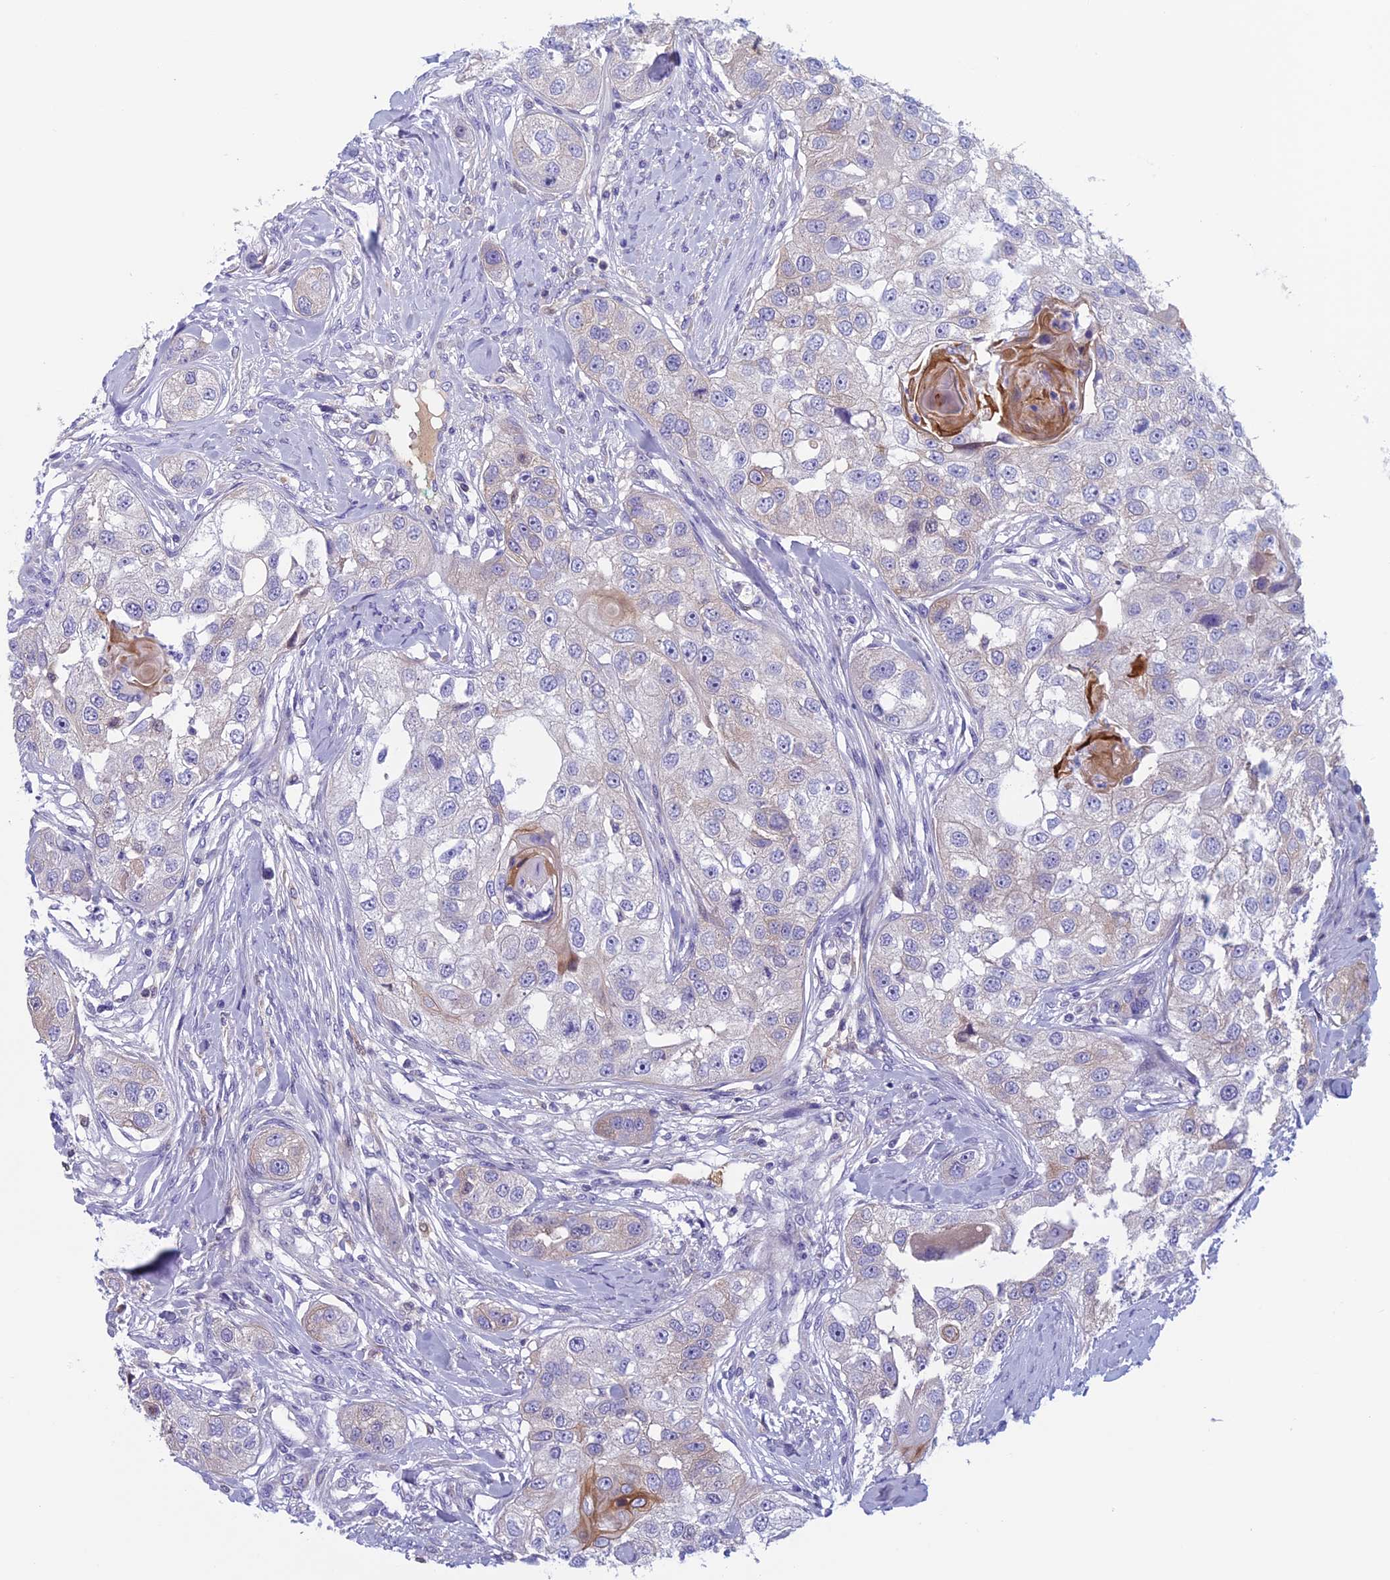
{"staining": {"intensity": "moderate", "quantity": "<25%", "location": "cytoplasmic/membranous"}, "tissue": "head and neck cancer", "cell_type": "Tumor cells", "image_type": "cancer", "snomed": [{"axis": "morphology", "description": "Normal tissue, NOS"}, {"axis": "morphology", "description": "Squamous cell carcinoma, NOS"}, {"axis": "topography", "description": "Skeletal muscle"}, {"axis": "topography", "description": "Head-Neck"}], "caption": "IHC of head and neck squamous cell carcinoma shows low levels of moderate cytoplasmic/membranous positivity in approximately <25% of tumor cells. (Brightfield microscopy of DAB IHC at high magnification).", "gene": "ANGPTL2", "patient": {"sex": "male", "age": 51}}